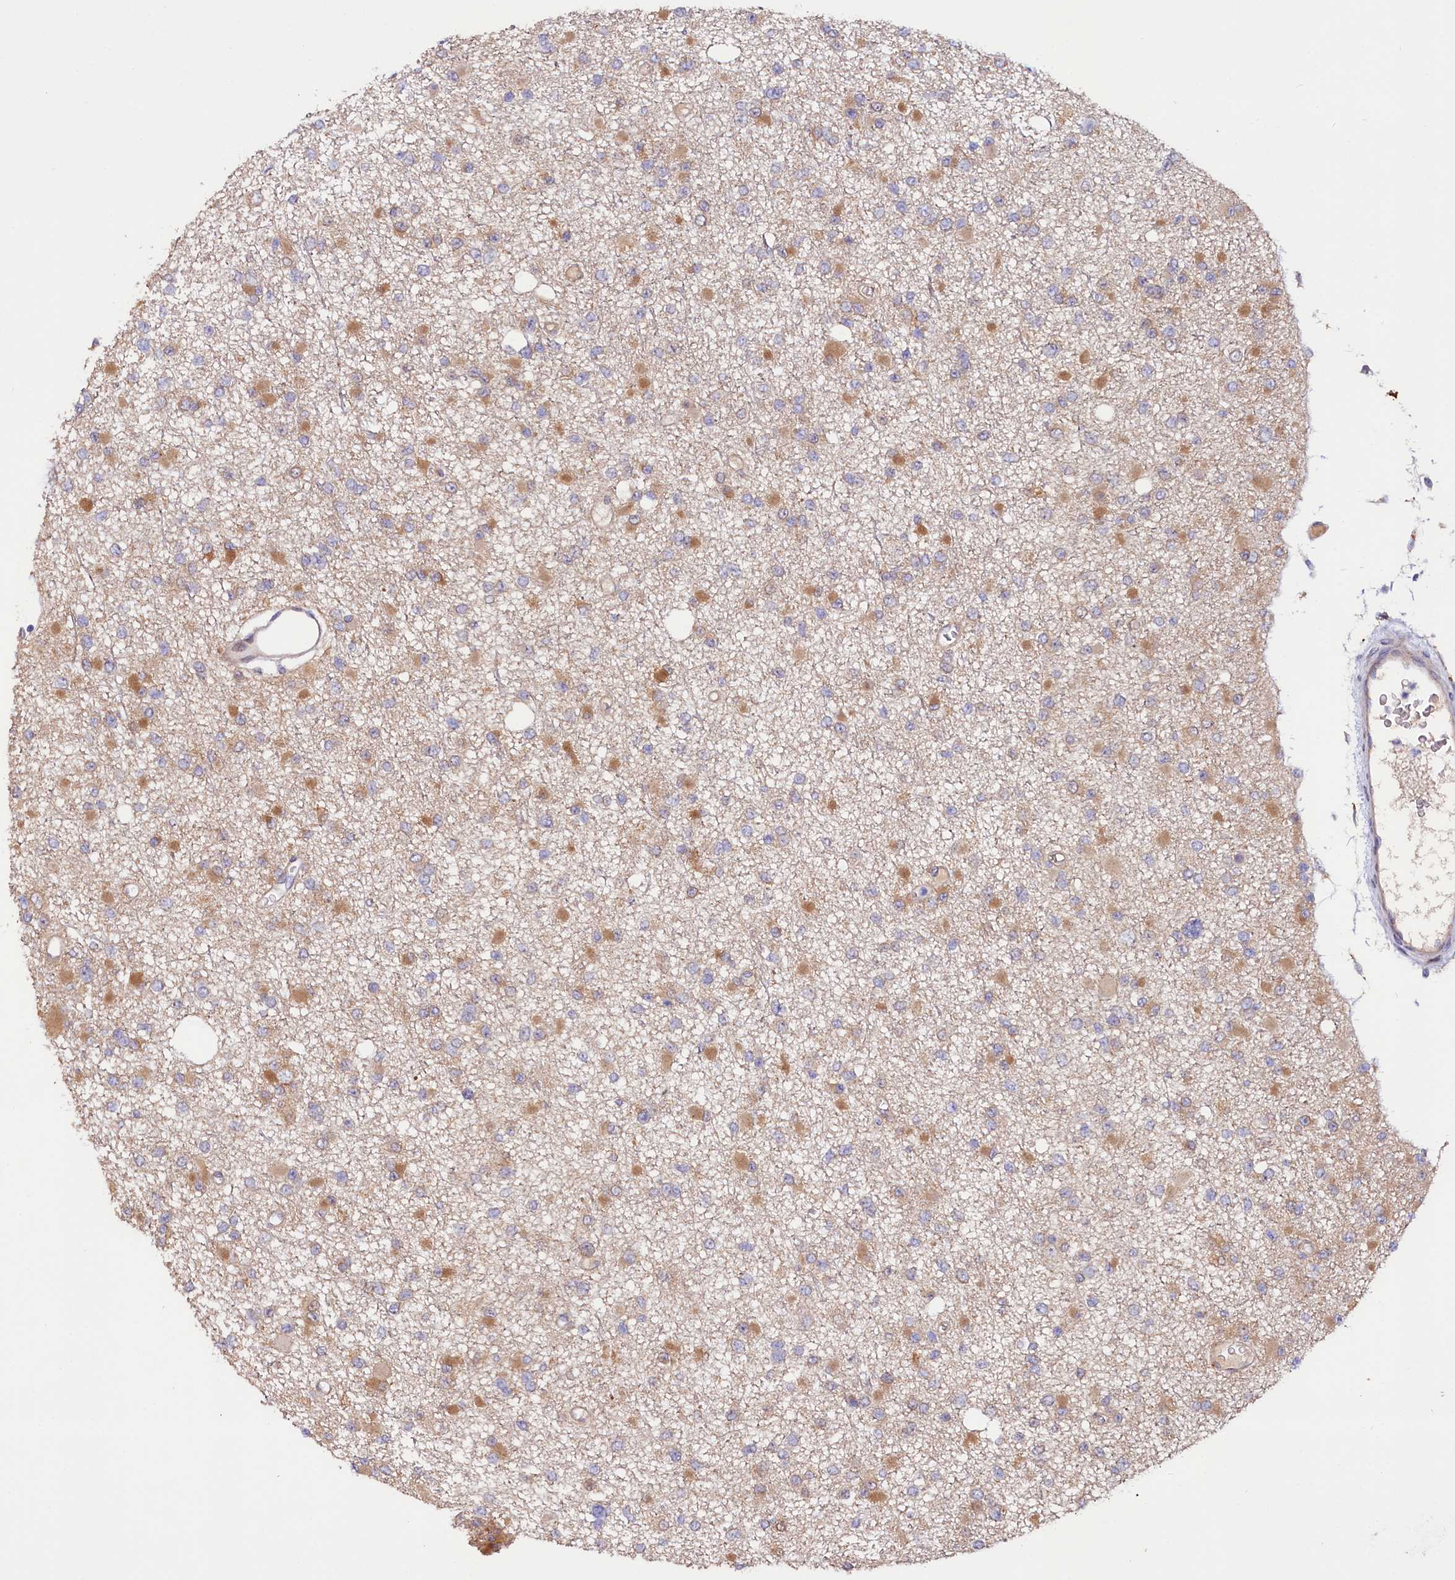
{"staining": {"intensity": "moderate", "quantity": "25%-75%", "location": "cytoplasmic/membranous"}, "tissue": "glioma", "cell_type": "Tumor cells", "image_type": "cancer", "snomed": [{"axis": "morphology", "description": "Glioma, malignant, Low grade"}, {"axis": "topography", "description": "Brain"}], "caption": "An immunohistochemistry histopathology image of tumor tissue is shown. Protein staining in brown shows moderate cytoplasmic/membranous positivity in malignant low-grade glioma within tumor cells. Nuclei are stained in blue.", "gene": "PDZRN3", "patient": {"sex": "female", "age": 22}}